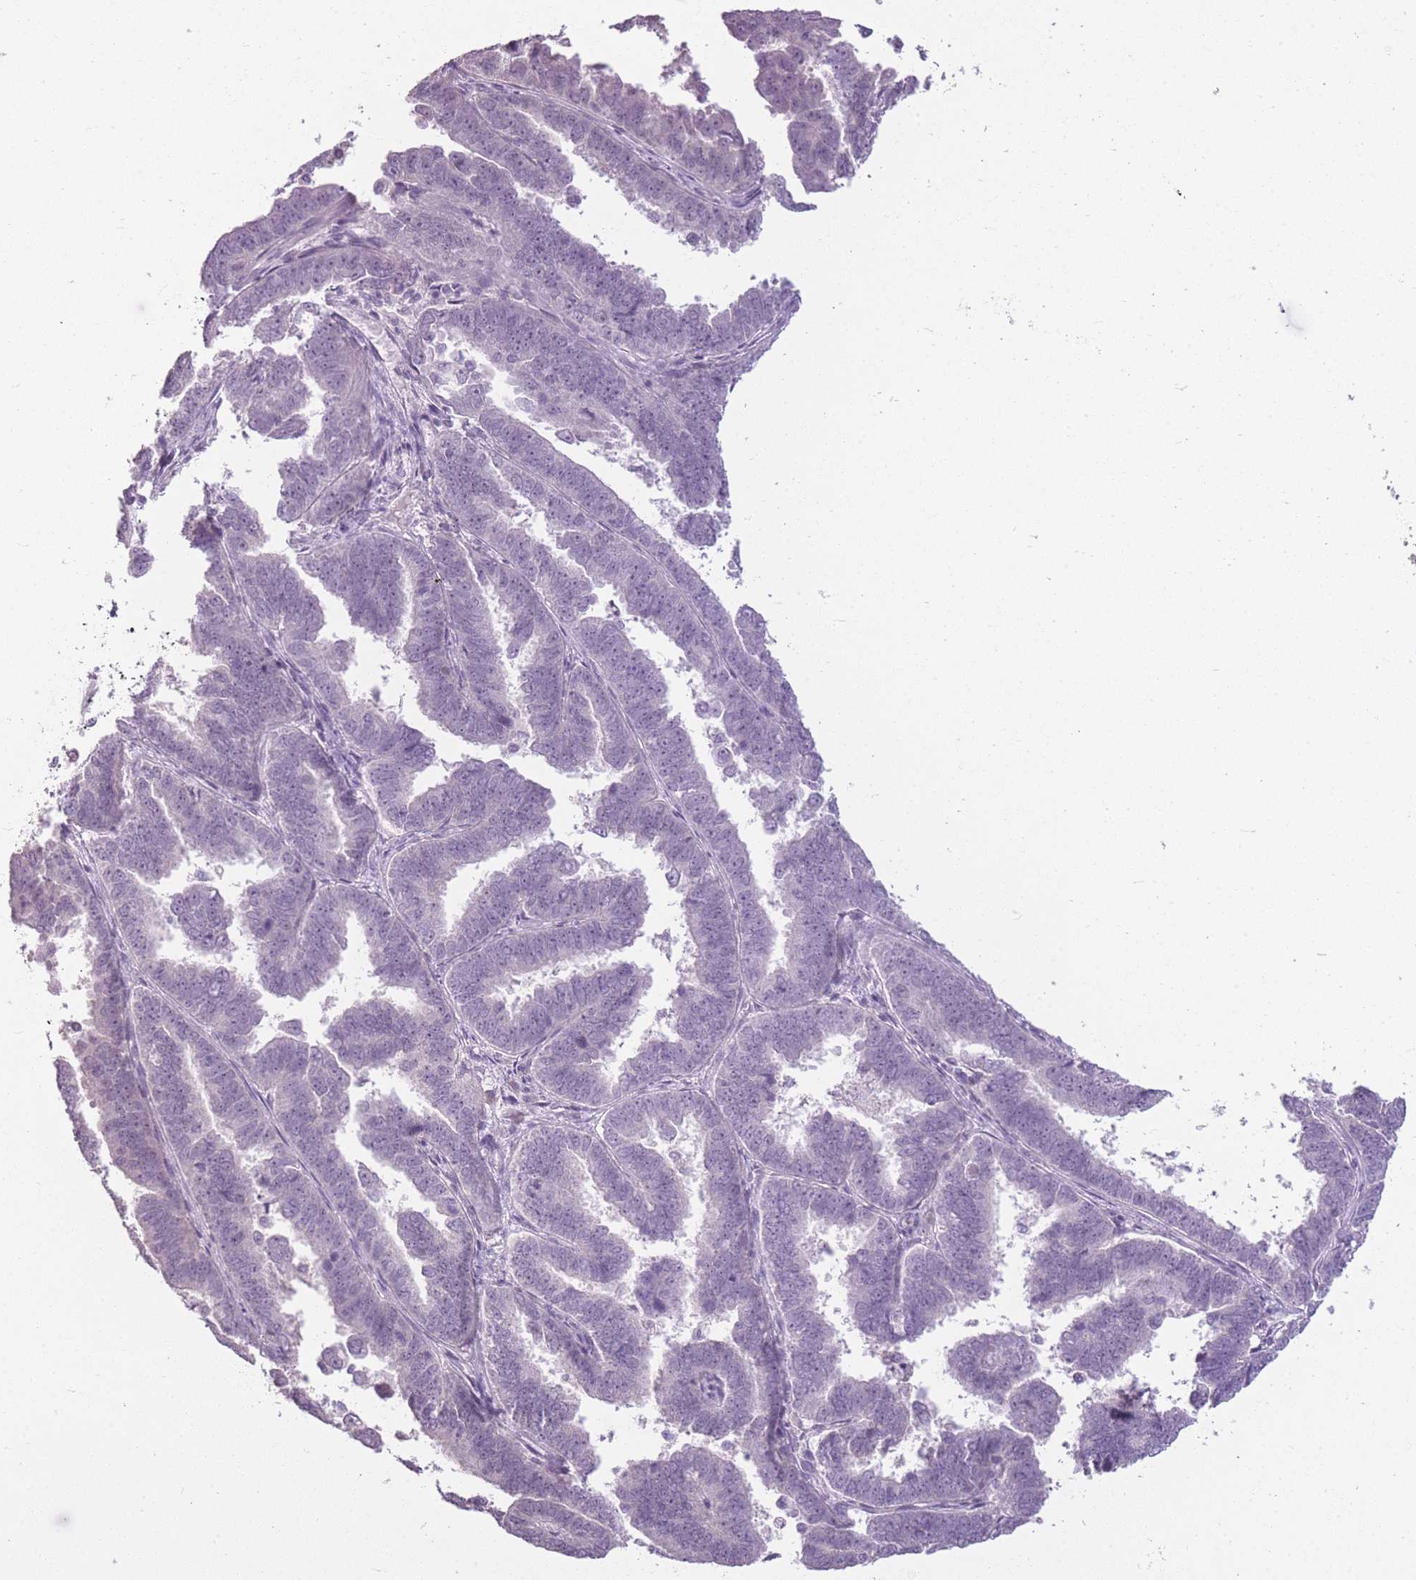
{"staining": {"intensity": "negative", "quantity": "none", "location": "none"}, "tissue": "endometrial cancer", "cell_type": "Tumor cells", "image_type": "cancer", "snomed": [{"axis": "morphology", "description": "Adenocarcinoma, NOS"}, {"axis": "topography", "description": "Endometrium"}], "caption": "IHC of endometrial adenocarcinoma displays no staining in tumor cells. Nuclei are stained in blue.", "gene": "ZBTB24", "patient": {"sex": "female", "age": 75}}